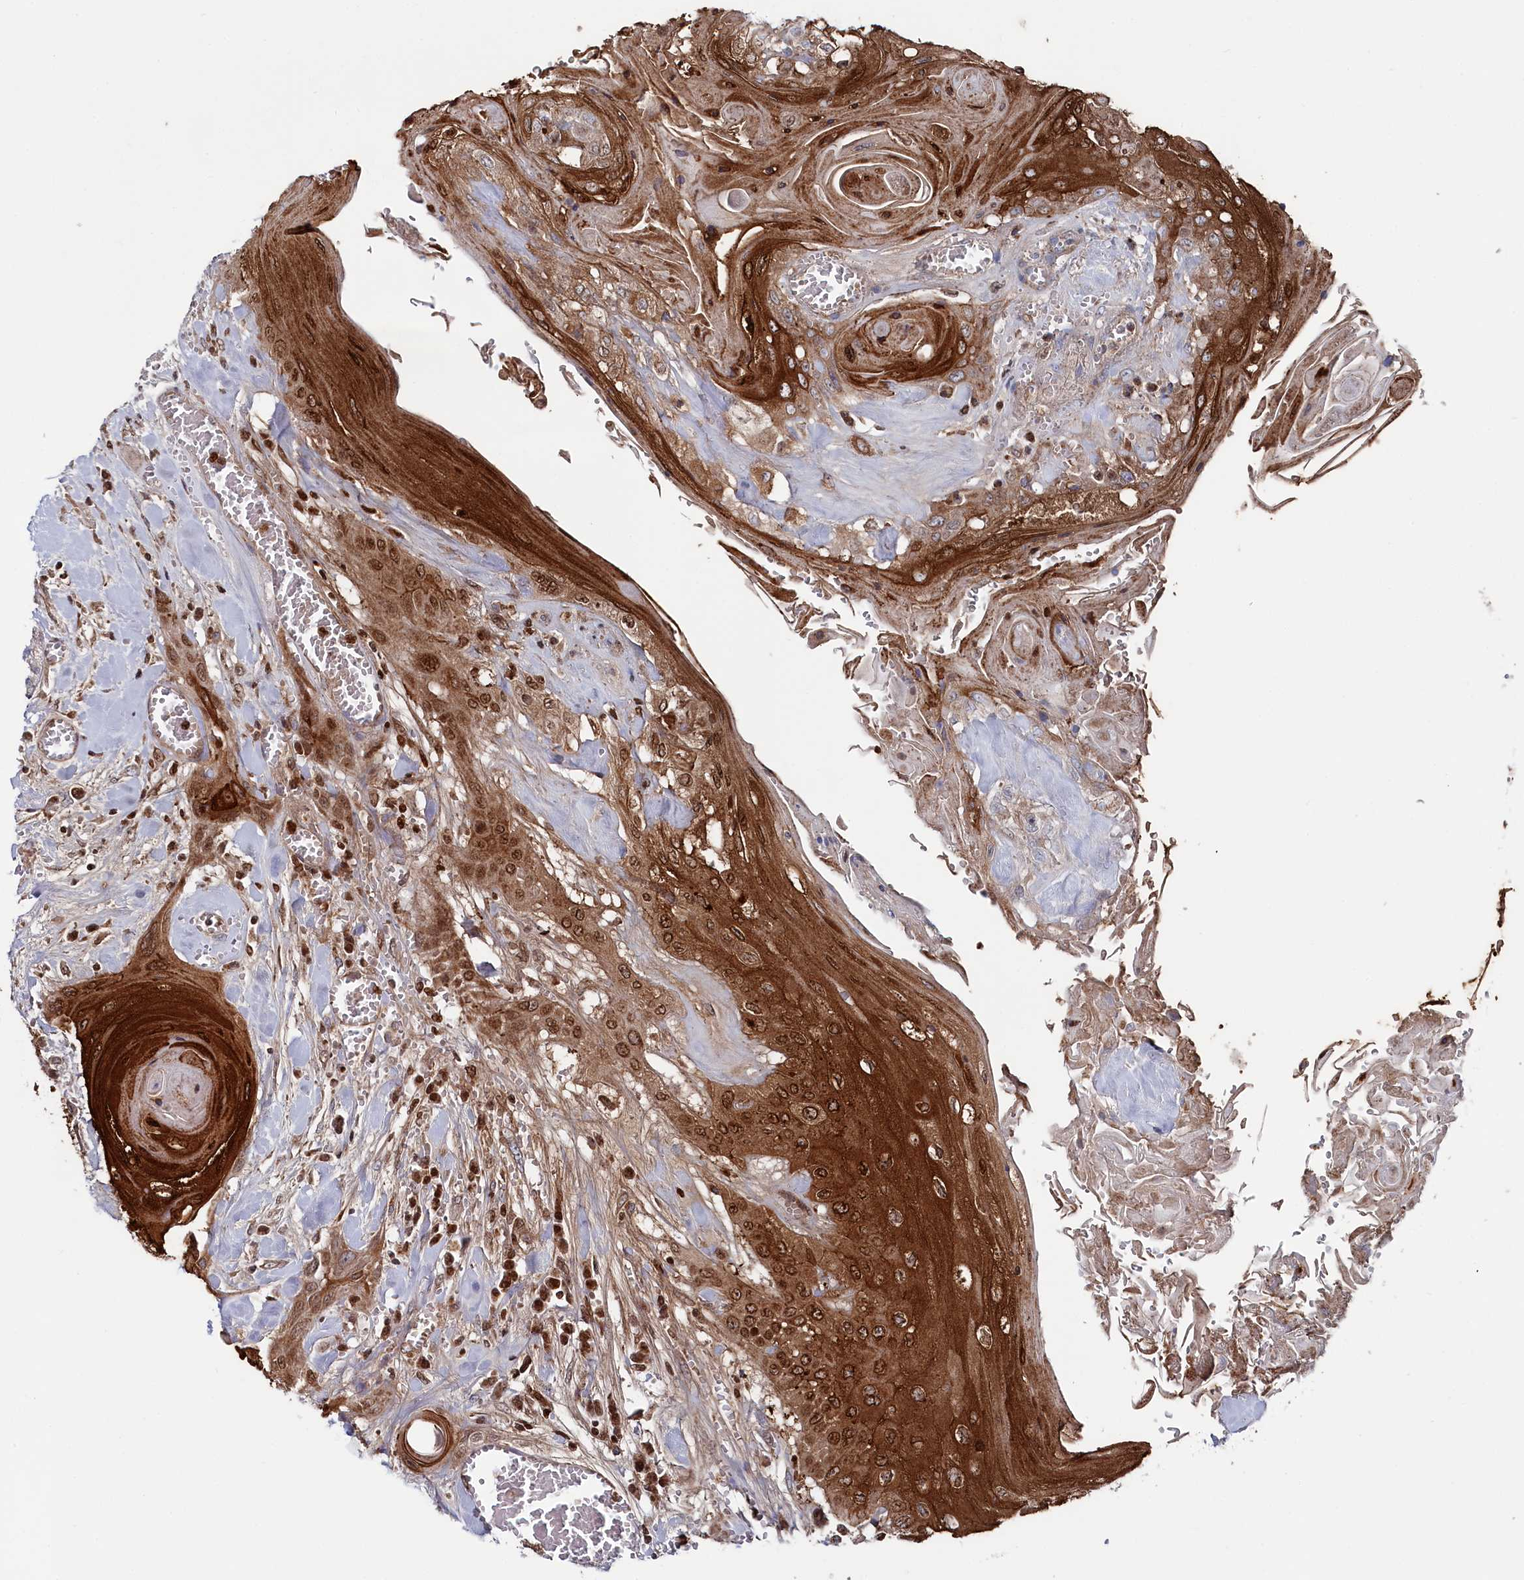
{"staining": {"intensity": "strong", "quantity": "25%-75%", "location": "cytoplasmic/membranous,nuclear"}, "tissue": "head and neck cancer", "cell_type": "Tumor cells", "image_type": "cancer", "snomed": [{"axis": "morphology", "description": "Squamous cell carcinoma, NOS"}, {"axis": "topography", "description": "Head-Neck"}], "caption": "Protein expression analysis of human head and neck squamous cell carcinoma reveals strong cytoplasmic/membranous and nuclear expression in approximately 25%-75% of tumor cells. (DAB (3,3'-diaminobenzidine) IHC, brown staining for protein, blue staining for nuclei).", "gene": "GLS2", "patient": {"sex": "female", "age": 43}}